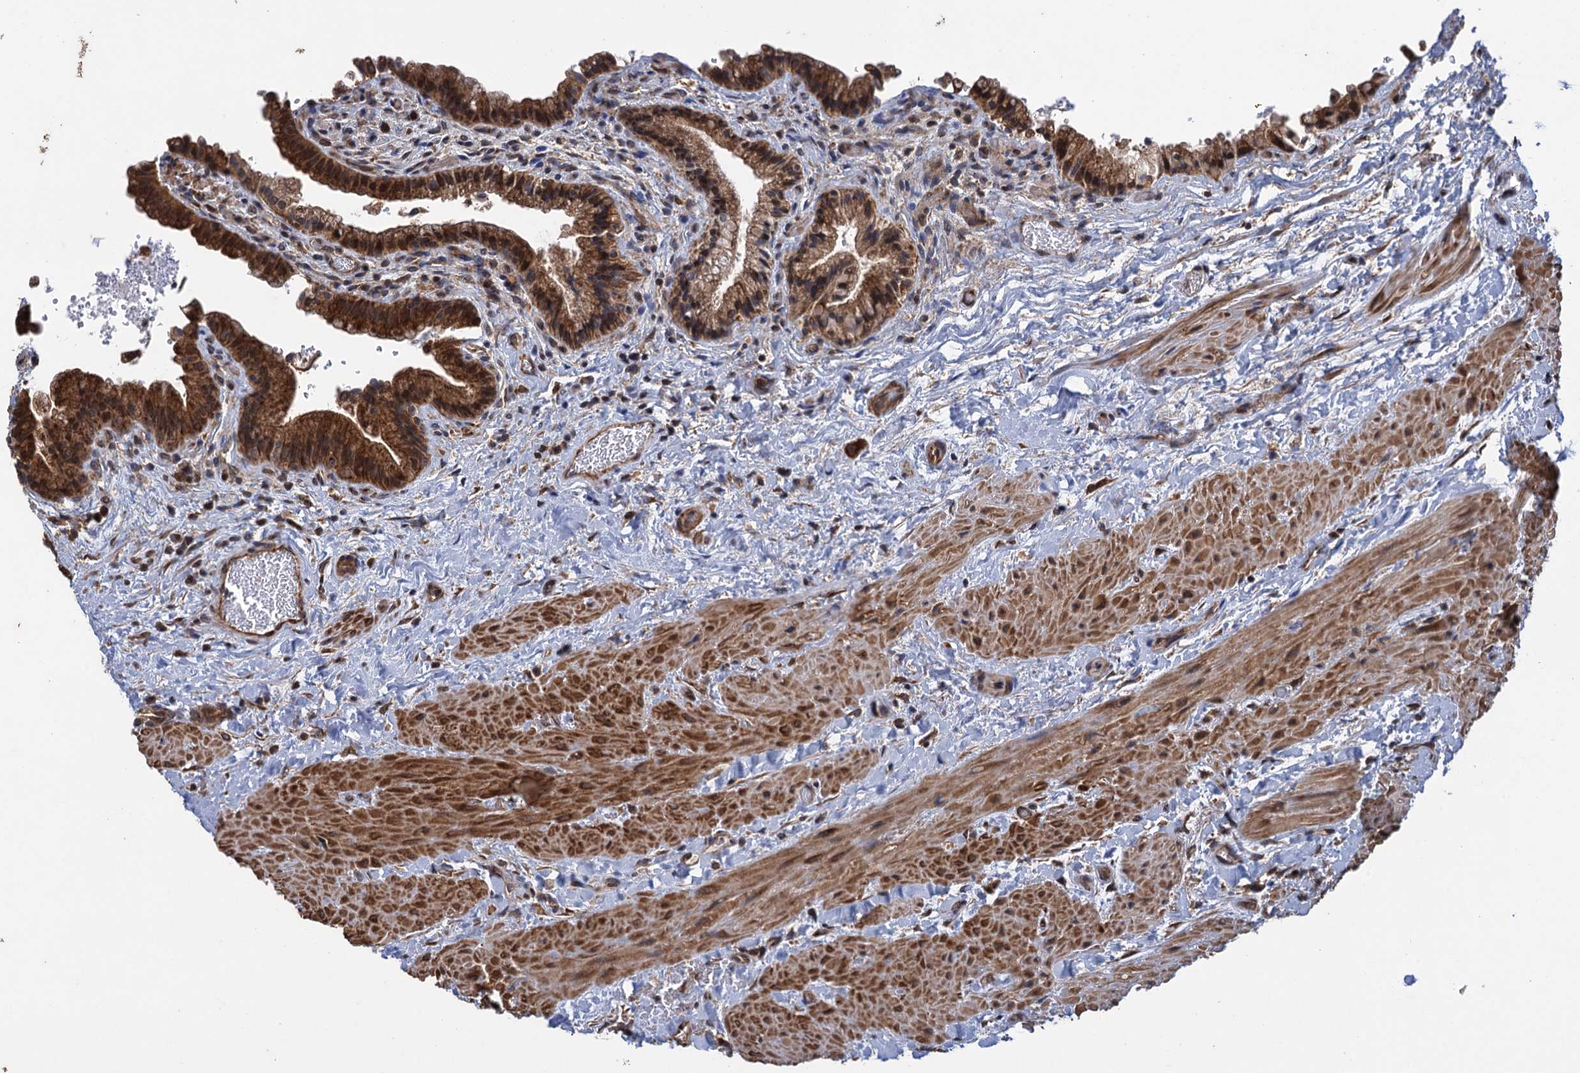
{"staining": {"intensity": "strong", "quantity": ">75%", "location": "cytoplasmic/membranous"}, "tissue": "gallbladder", "cell_type": "Glandular cells", "image_type": "normal", "snomed": [{"axis": "morphology", "description": "Normal tissue, NOS"}, {"axis": "topography", "description": "Gallbladder"}], "caption": "Brown immunohistochemical staining in benign gallbladder displays strong cytoplasmic/membranous expression in about >75% of glandular cells.", "gene": "HAUS1", "patient": {"sex": "male", "age": 24}}